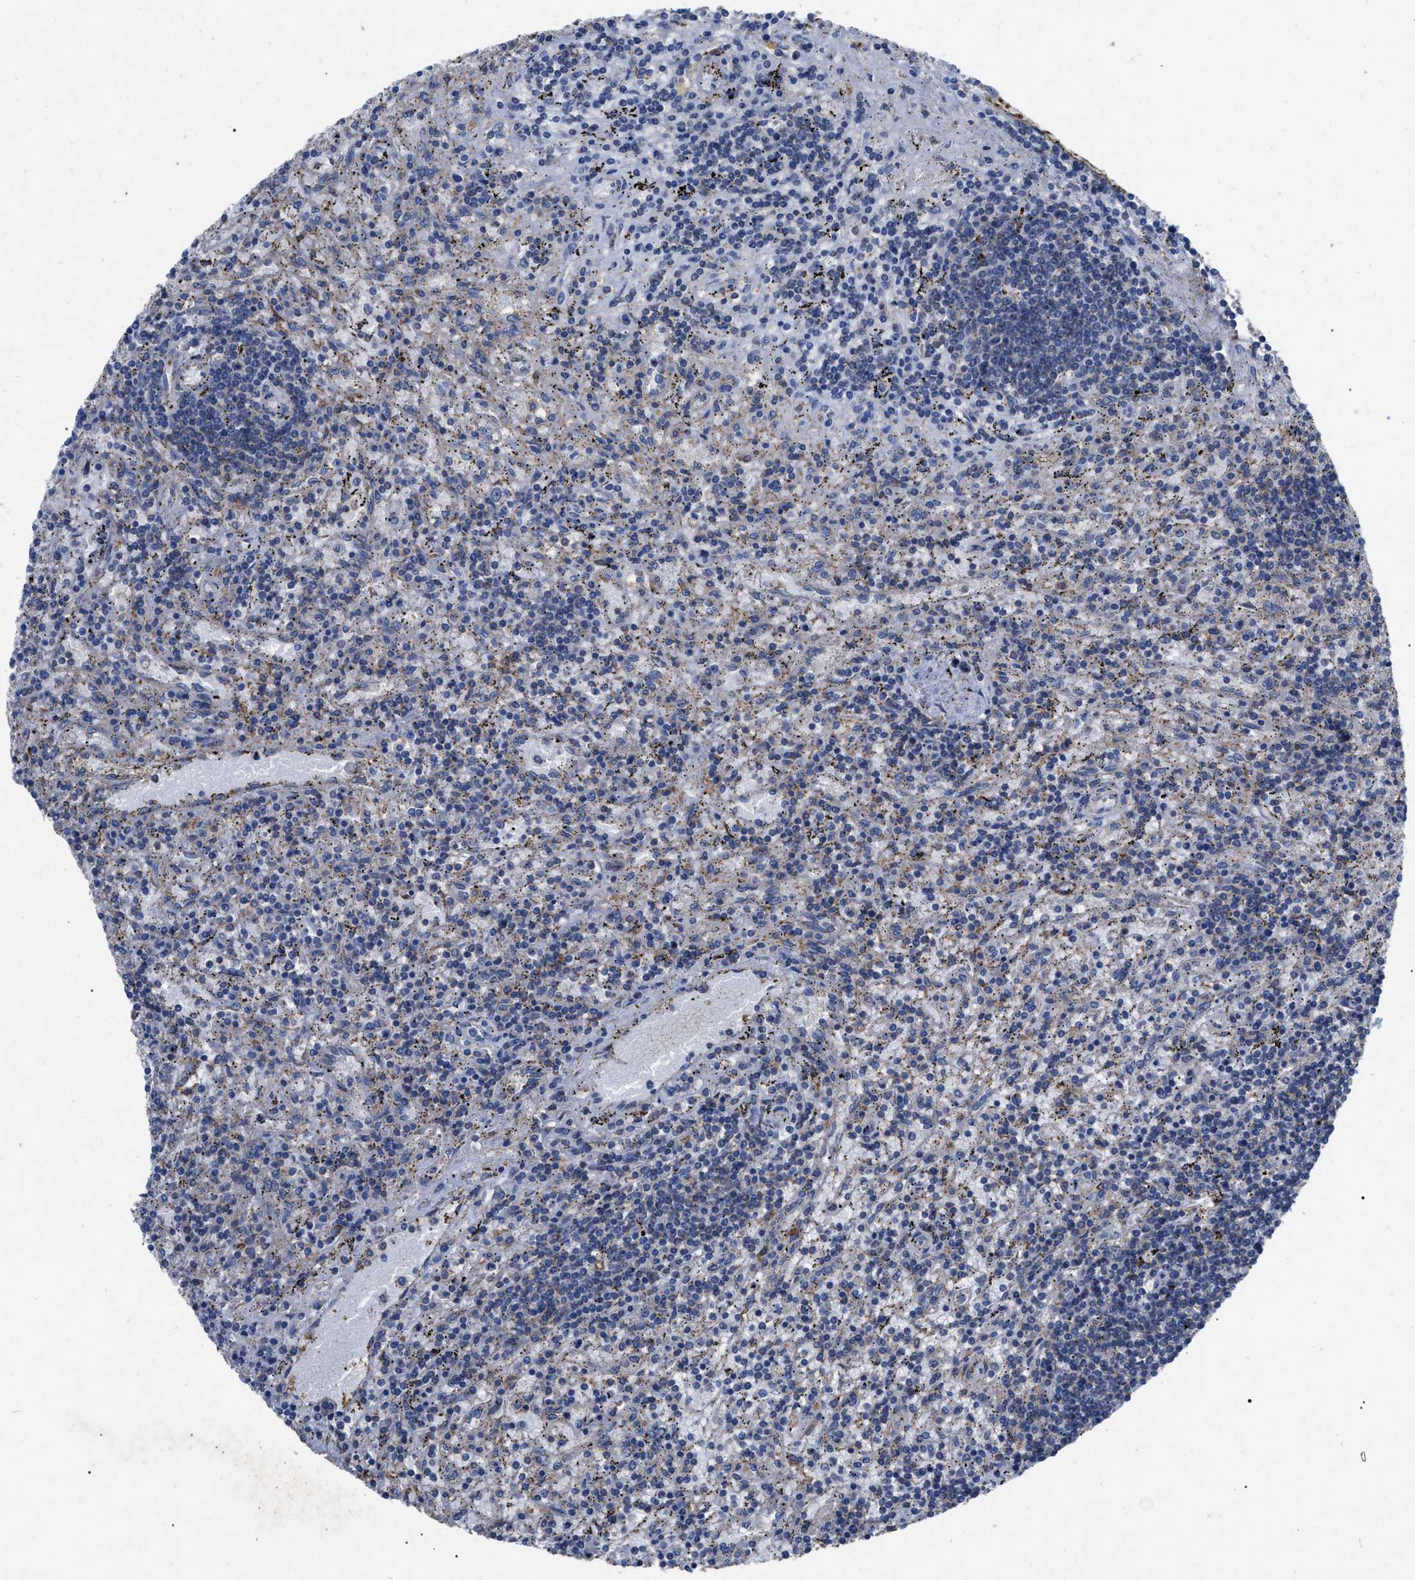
{"staining": {"intensity": "negative", "quantity": "none", "location": "none"}, "tissue": "lymphoma", "cell_type": "Tumor cells", "image_type": "cancer", "snomed": [{"axis": "morphology", "description": "Malignant lymphoma, non-Hodgkin's type, Low grade"}, {"axis": "topography", "description": "Spleen"}], "caption": "This is a histopathology image of immunohistochemistry (IHC) staining of lymphoma, which shows no positivity in tumor cells. (DAB (3,3'-diaminobenzidine) IHC visualized using brightfield microscopy, high magnification).", "gene": "FAM171A2", "patient": {"sex": "male", "age": 76}}